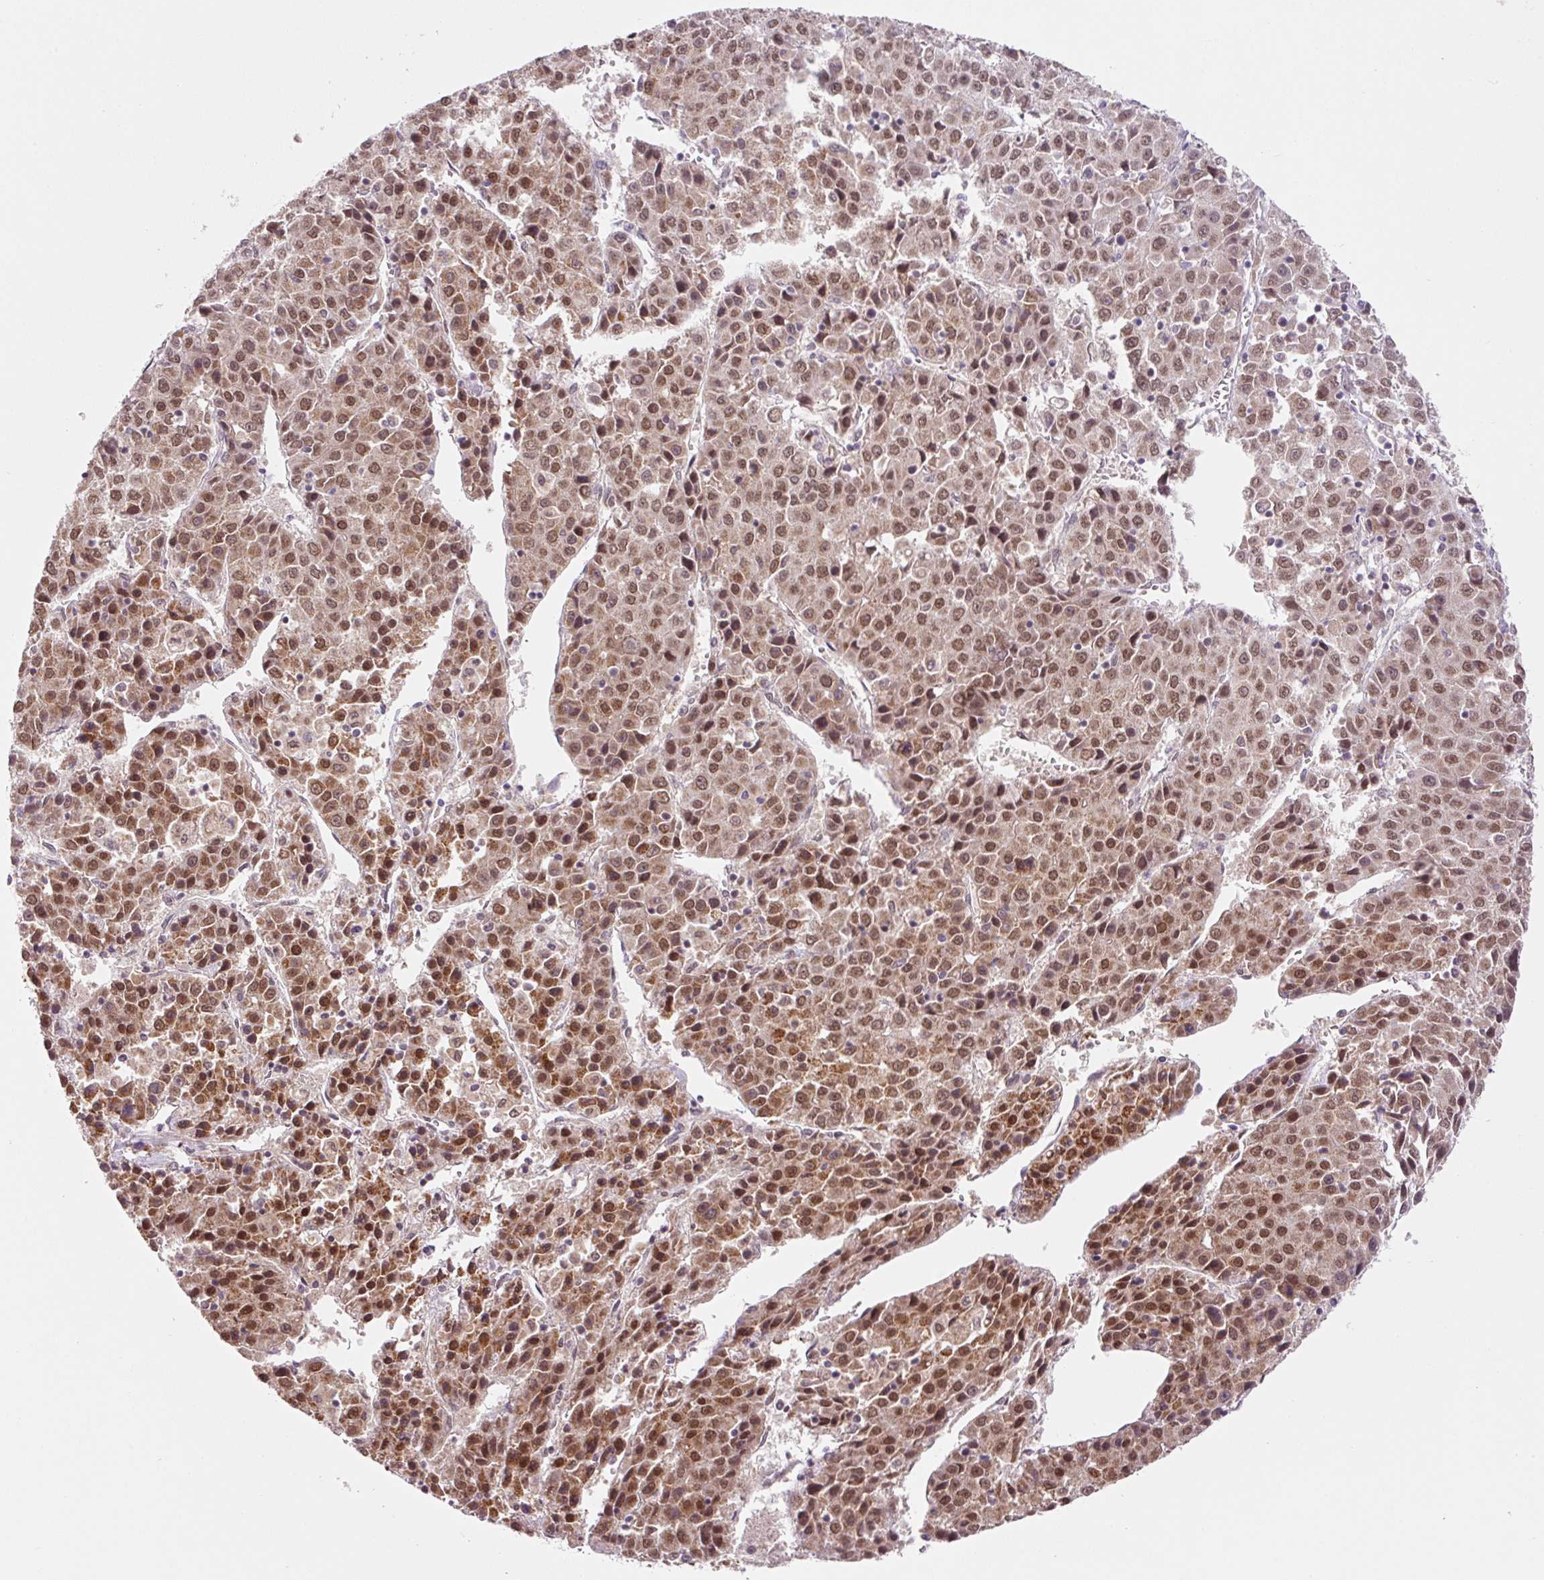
{"staining": {"intensity": "moderate", "quantity": ">75%", "location": "cytoplasmic/membranous,nuclear"}, "tissue": "liver cancer", "cell_type": "Tumor cells", "image_type": "cancer", "snomed": [{"axis": "morphology", "description": "Carcinoma, Hepatocellular, NOS"}, {"axis": "topography", "description": "Liver"}], "caption": "Human liver hepatocellular carcinoma stained with a protein marker shows moderate staining in tumor cells.", "gene": "PCK2", "patient": {"sex": "female", "age": 53}}